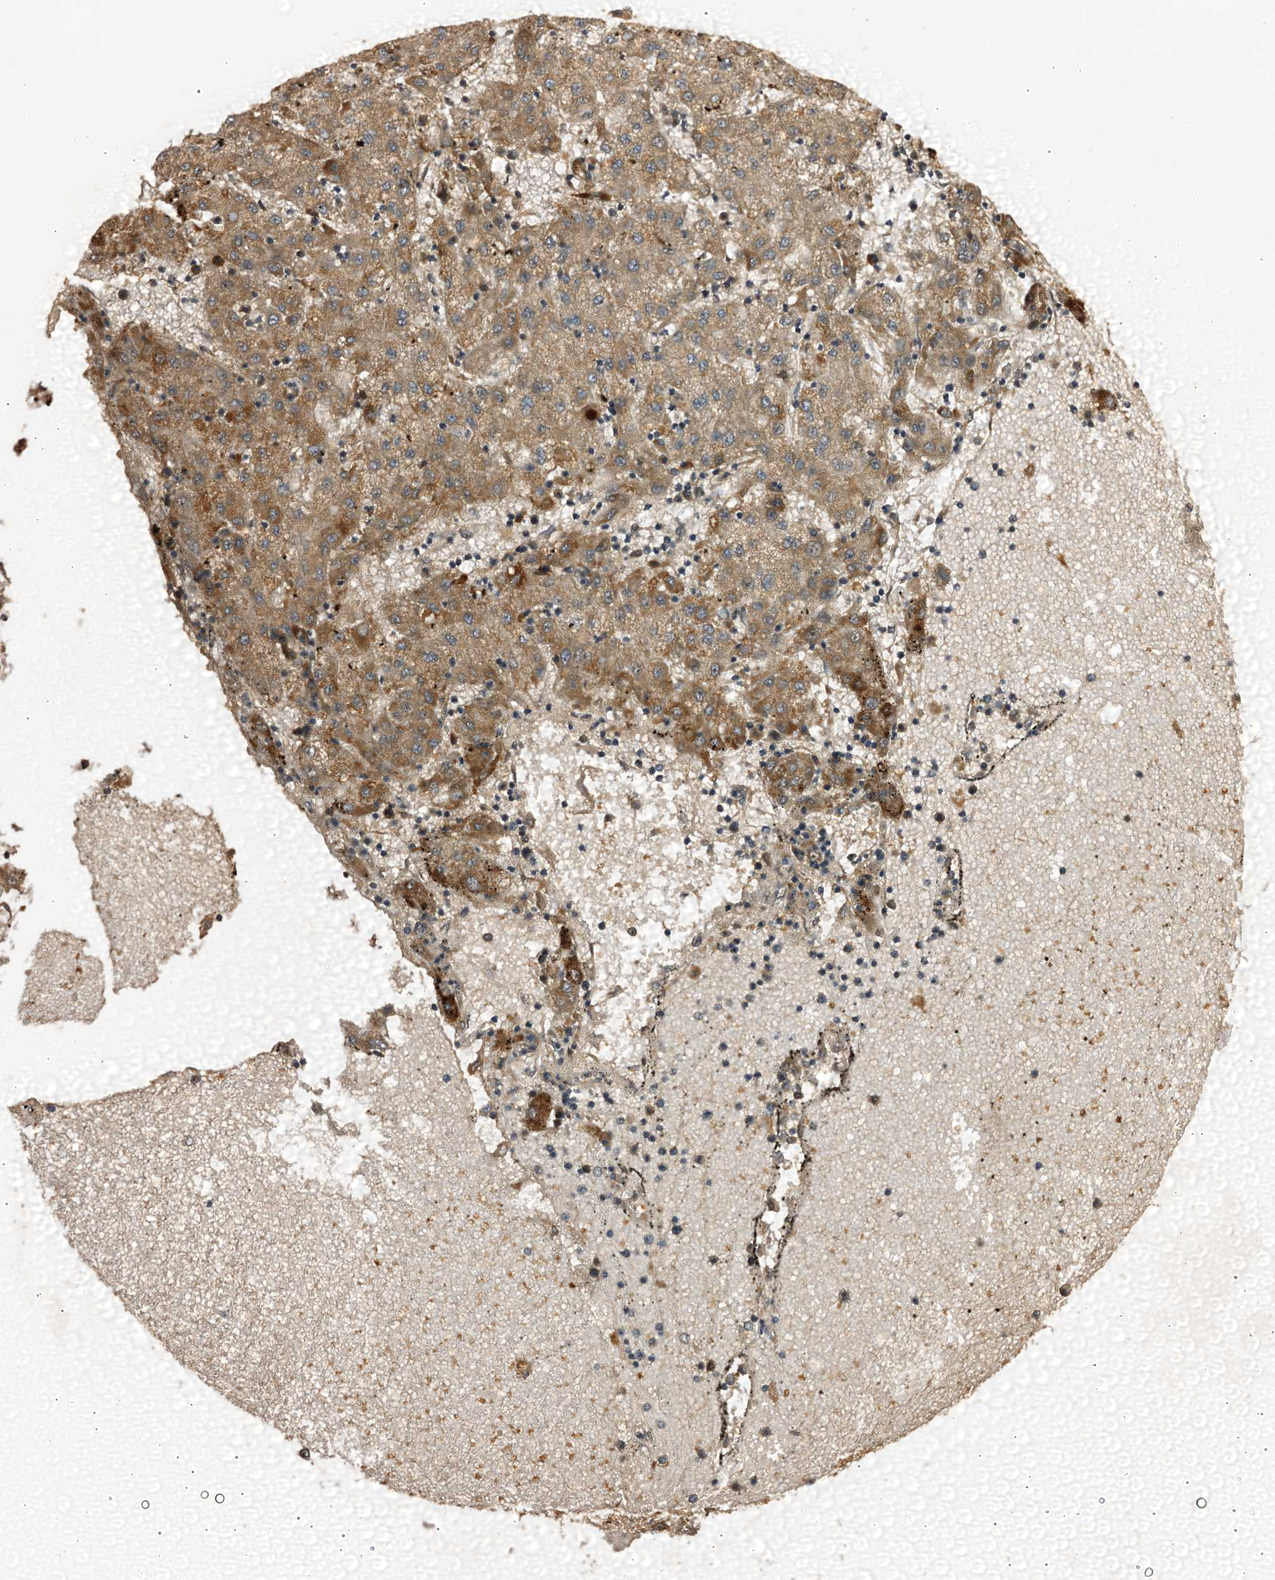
{"staining": {"intensity": "moderate", "quantity": ">75%", "location": "cytoplasmic/membranous"}, "tissue": "liver cancer", "cell_type": "Tumor cells", "image_type": "cancer", "snomed": [{"axis": "morphology", "description": "Carcinoma, Hepatocellular, NOS"}, {"axis": "topography", "description": "Liver"}], "caption": "Protein staining by immunohistochemistry (IHC) shows moderate cytoplasmic/membranous expression in about >75% of tumor cells in hepatocellular carcinoma (liver).", "gene": "TRAPPC4", "patient": {"sex": "male", "age": 72}}